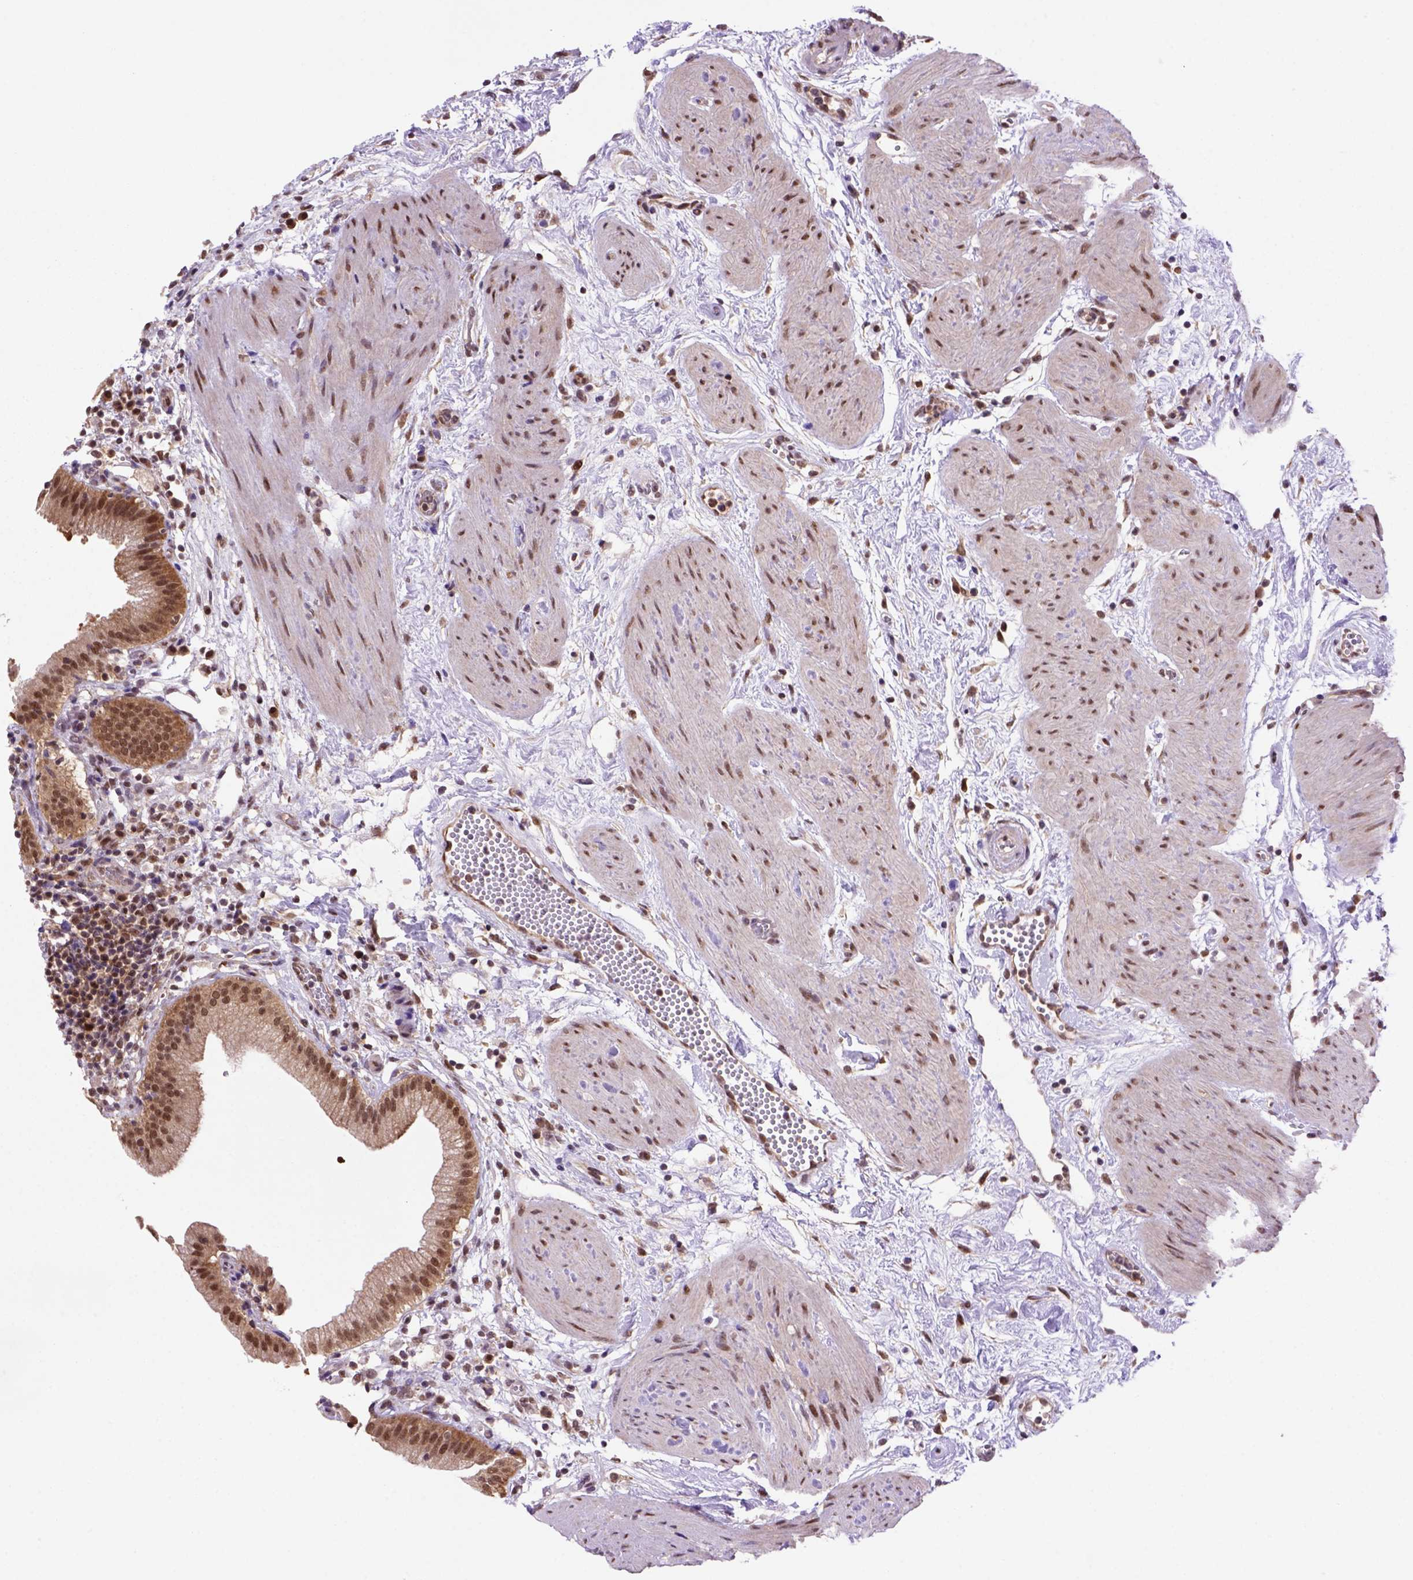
{"staining": {"intensity": "moderate", "quantity": ">75%", "location": "cytoplasmic/membranous,nuclear"}, "tissue": "gallbladder", "cell_type": "Glandular cells", "image_type": "normal", "snomed": [{"axis": "morphology", "description": "Normal tissue, NOS"}, {"axis": "topography", "description": "Gallbladder"}], "caption": "About >75% of glandular cells in normal human gallbladder show moderate cytoplasmic/membranous,nuclear protein expression as visualized by brown immunohistochemical staining.", "gene": "PSMC2", "patient": {"sex": "female", "age": 65}}